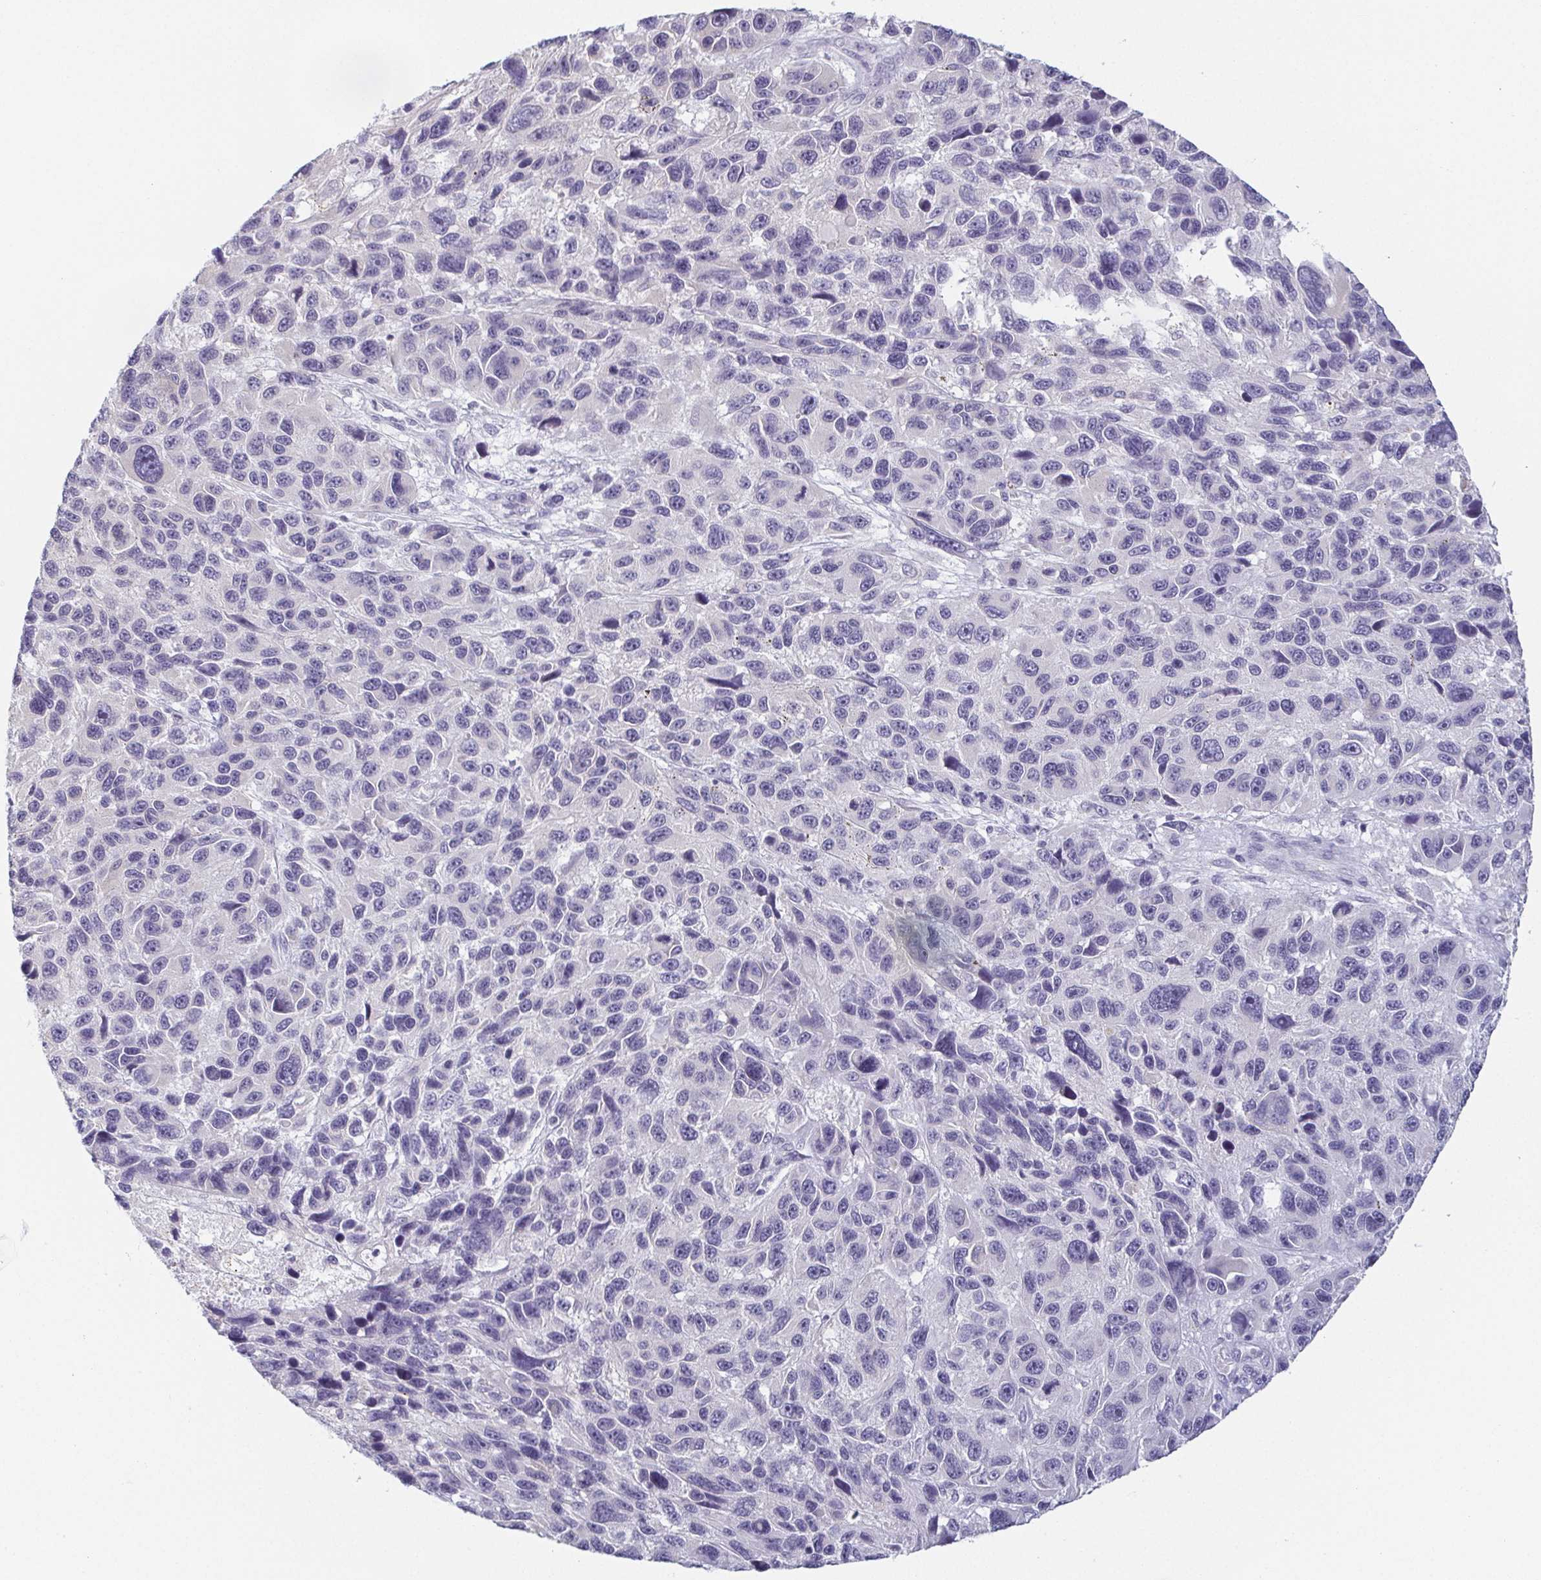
{"staining": {"intensity": "negative", "quantity": "none", "location": "none"}, "tissue": "melanoma", "cell_type": "Tumor cells", "image_type": "cancer", "snomed": [{"axis": "morphology", "description": "Malignant melanoma, NOS"}, {"axis": "topography", "description": "Skin"}], "caption": "A micrograph of melanoma stained for a protein displays no brown staining in tumor cells. (DAB IHC visualized using brightfield microscopy, high magnification).", "gene": "PRR27", "patient": {"sex": "male", "age": 53}}